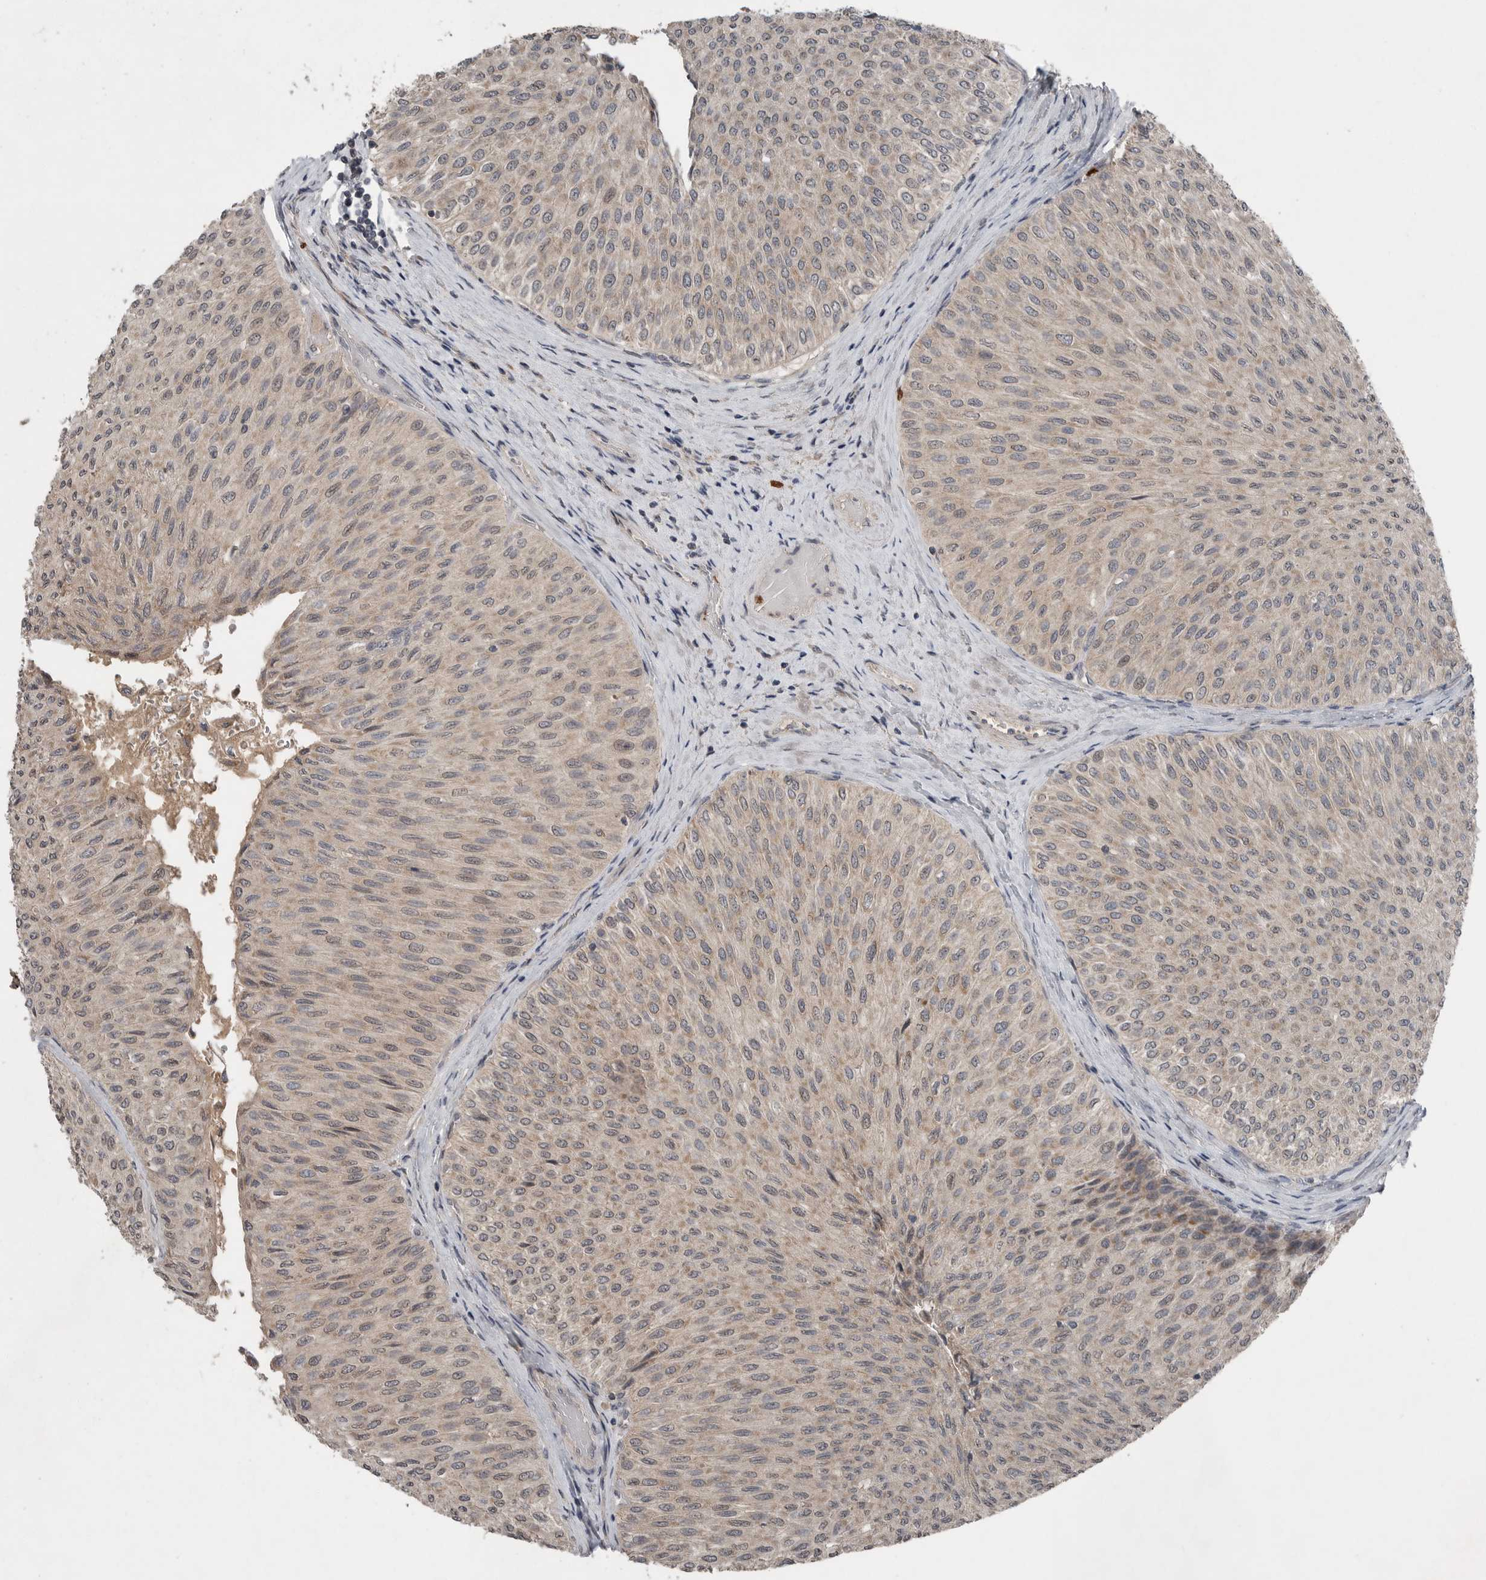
{"staining": {"intensity": "moderate", "quantity": "25%-75%", "location": "cytoplasmic/membranous"}, "tissue": "urothelial cancer", "cell_type": "Tumor cells", "image_type": "cancer", "snomed": [{"axis": "morphology", "description": "Urothelial carcinoma, Low grade"}, {"axis": "topography", "description": "Urinary bladder"}], "caption": "Low-grade urothelial carcinoma stained with a protein marker exhibits moderate staining in tumor cells.", "gene": "SCP2", "patient": {"sex": "male", "age": 78}}